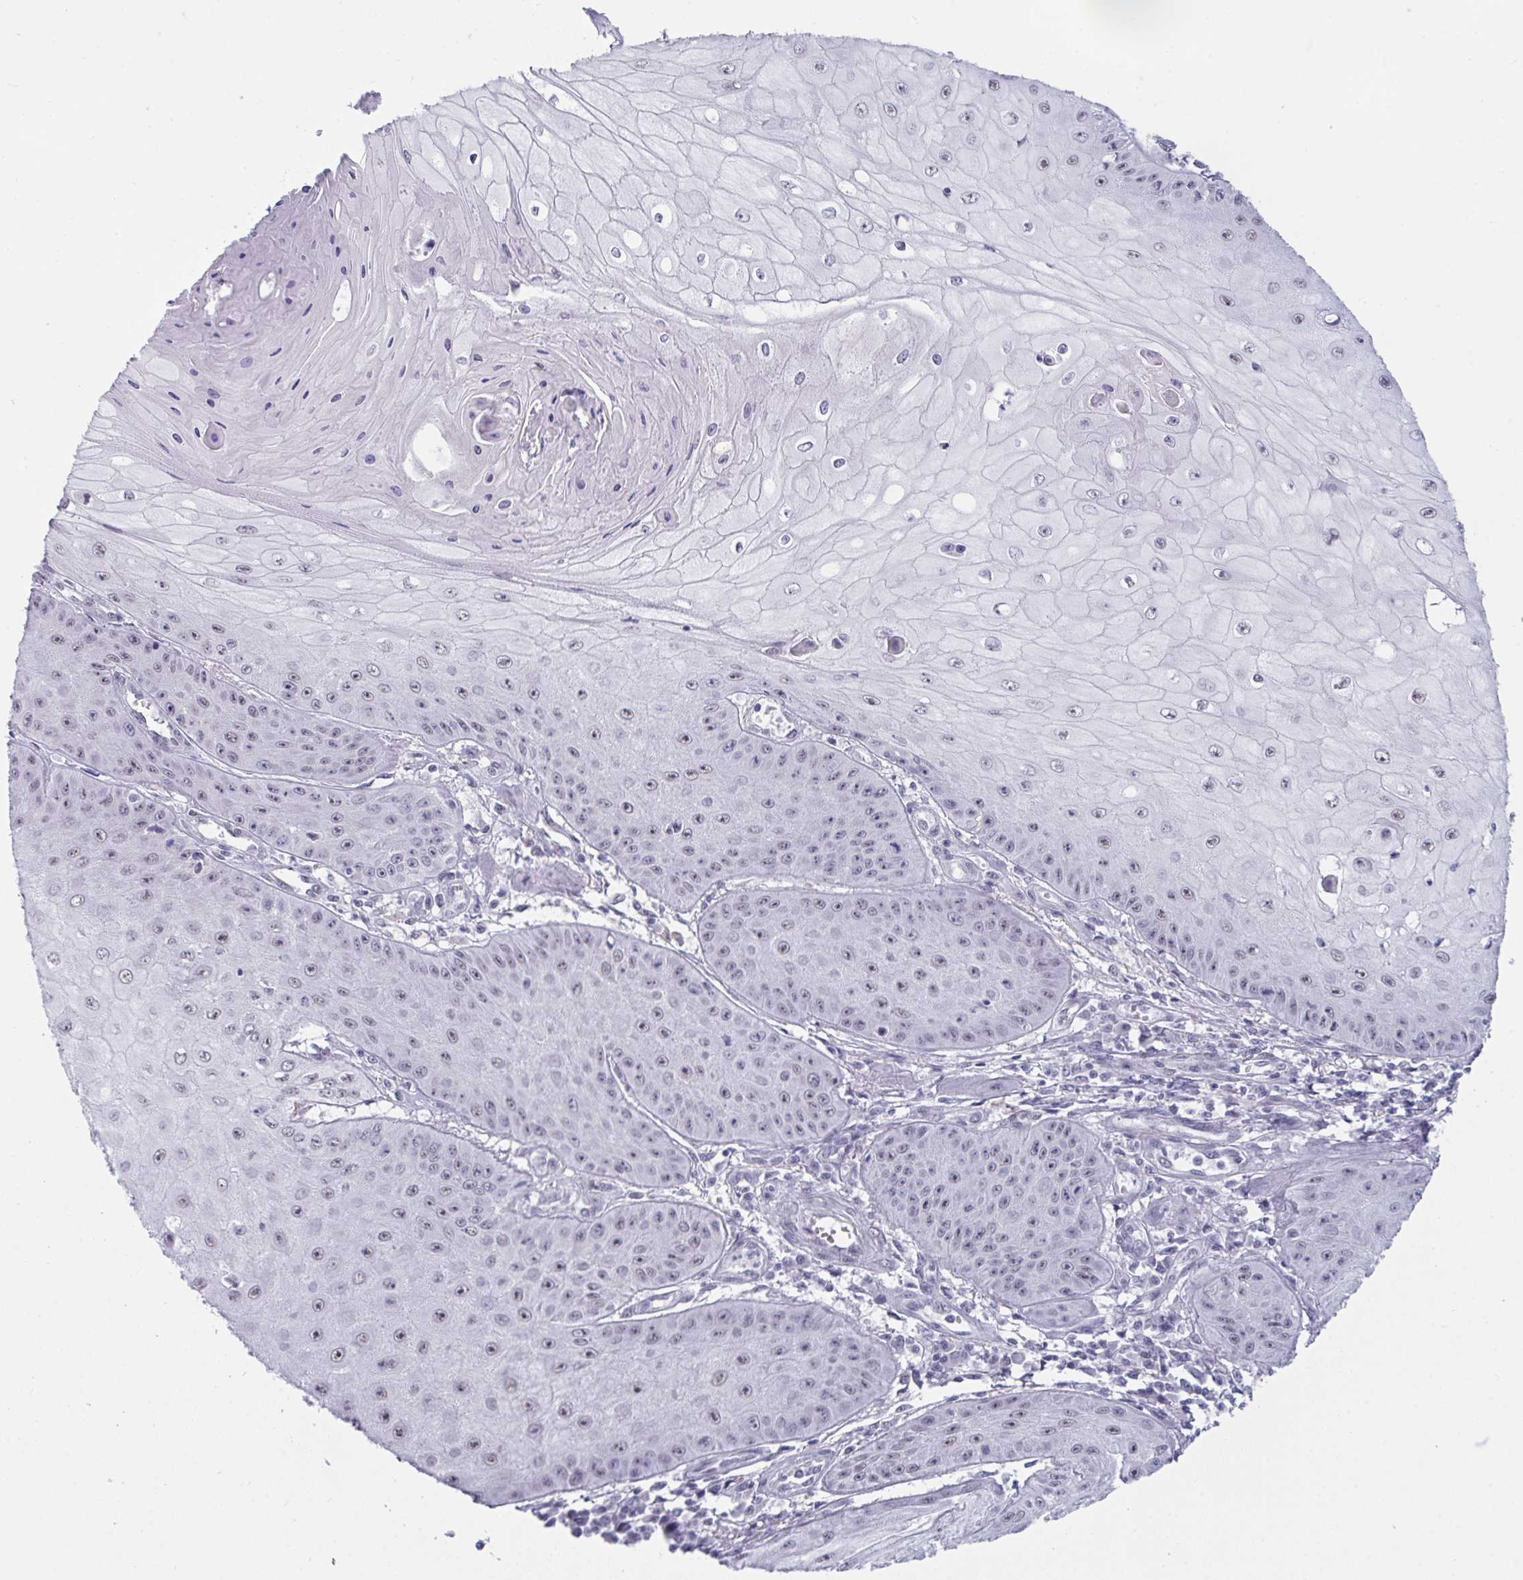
{"staining": {"intensity": "negative", "quantity": "none", "location": "none"}, "tissue": "skin cancer", "cell_type": "Tumor cells", "image_type": "cancer", "snomed": [{"axis": "morphology", "description": "Squamous cell carcinoma, NOS"}, {"axis": "topography", "description": "Skin"}], "caption": "Human skin squamous cell carcinoma stained for a protein using immunohistochemistry demonstrates no expression in tumor cells.", "gene": "PRR14", "patient": {"sex": "male", "age": 70}}